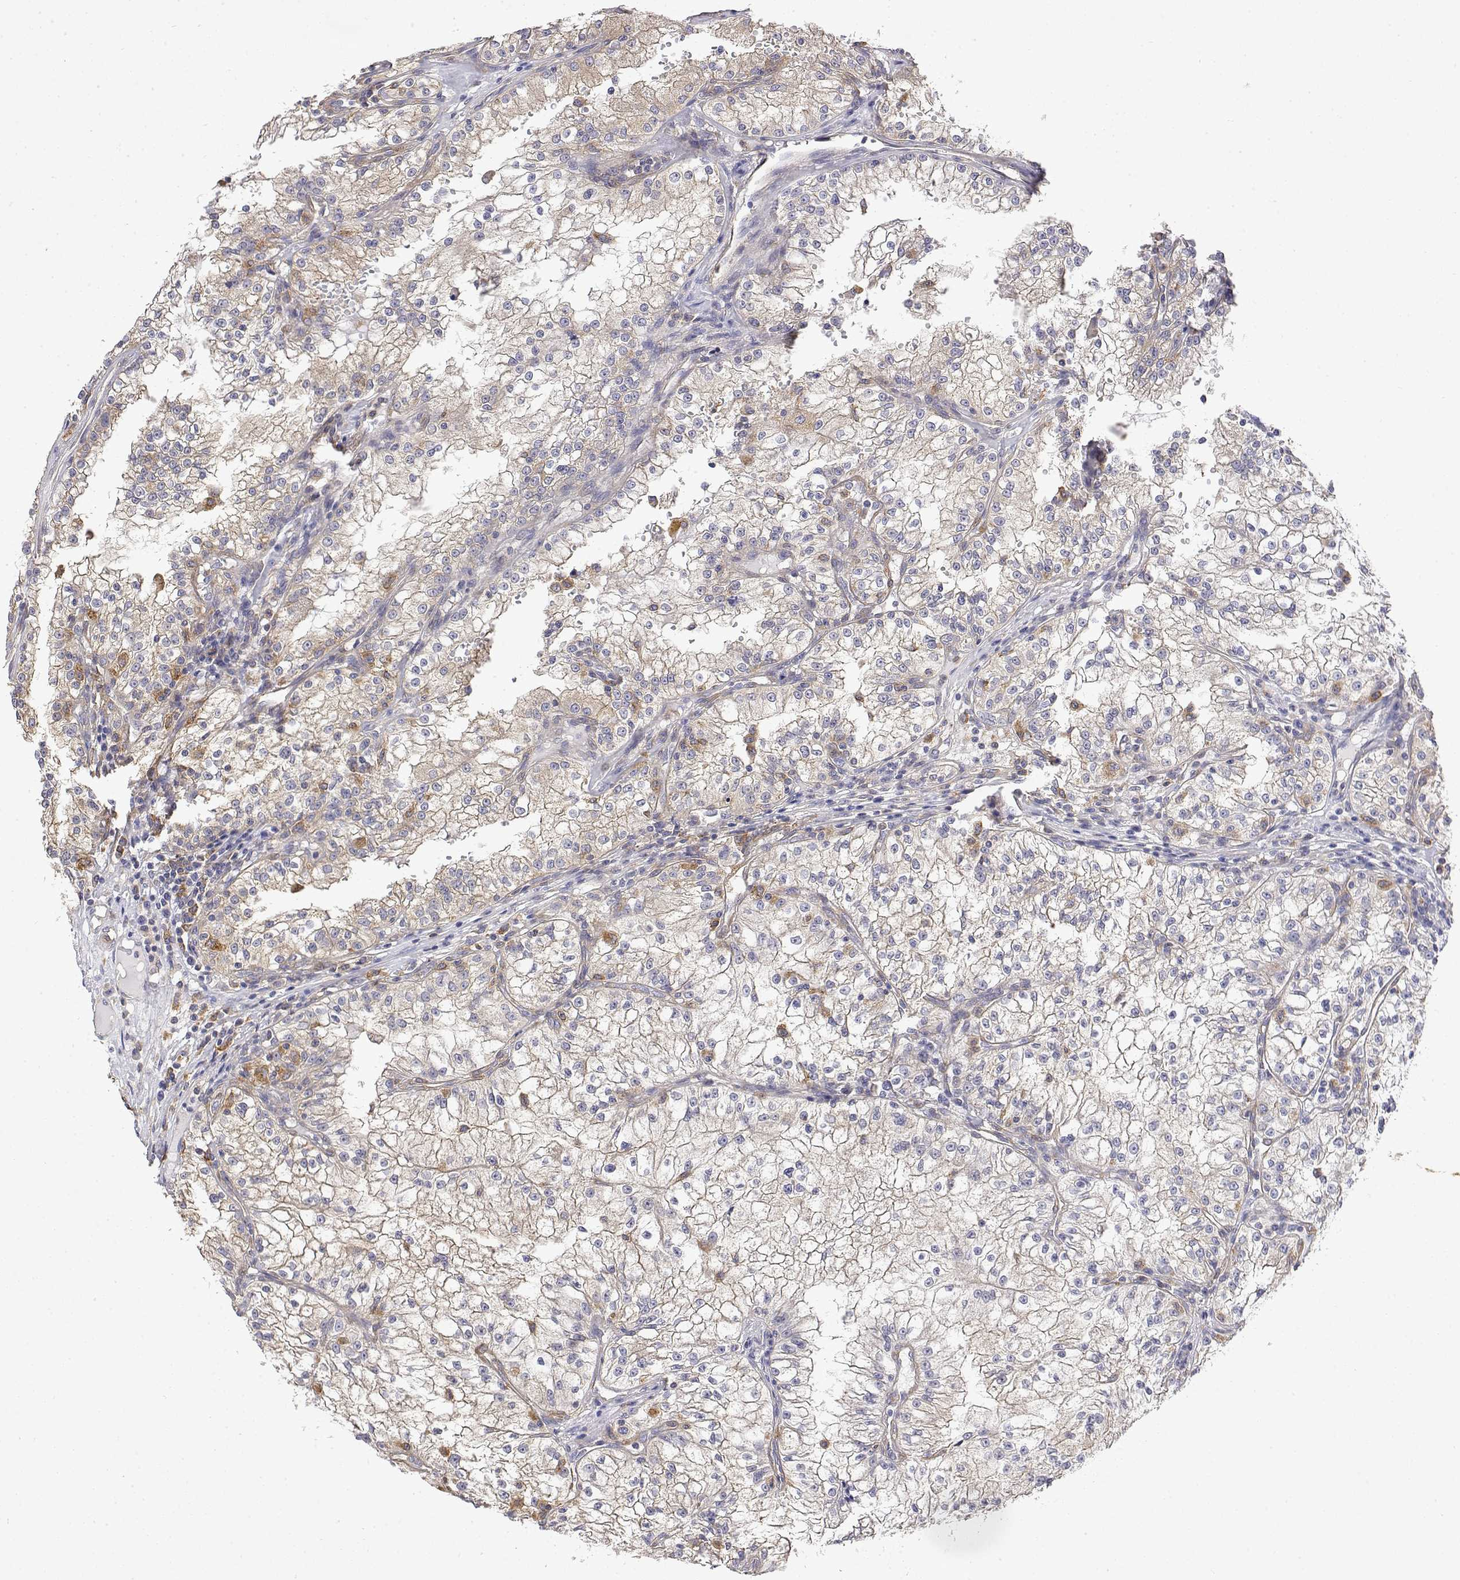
{"staining": {"intensity": "weak", "quantity": "25%-75%", "location": "cytoplasmic/membranous"}, "tissue": "renal cancer", "cell_type": "Tumor cells", "image_type": "cancer", "snomed": [{"axis": "morphology", "description": "Adenocarcinoma, NOS"}, {"axis": "topography", "description": "Kidney"}], "caption": "Protein staining shows weak cytoplasmic/membranous staining in about 25%-75% of tumor cells in adenocarcinoma (renal).", "gene": "PACSIN2", "patient": {"sex": "male", "age": 36}}